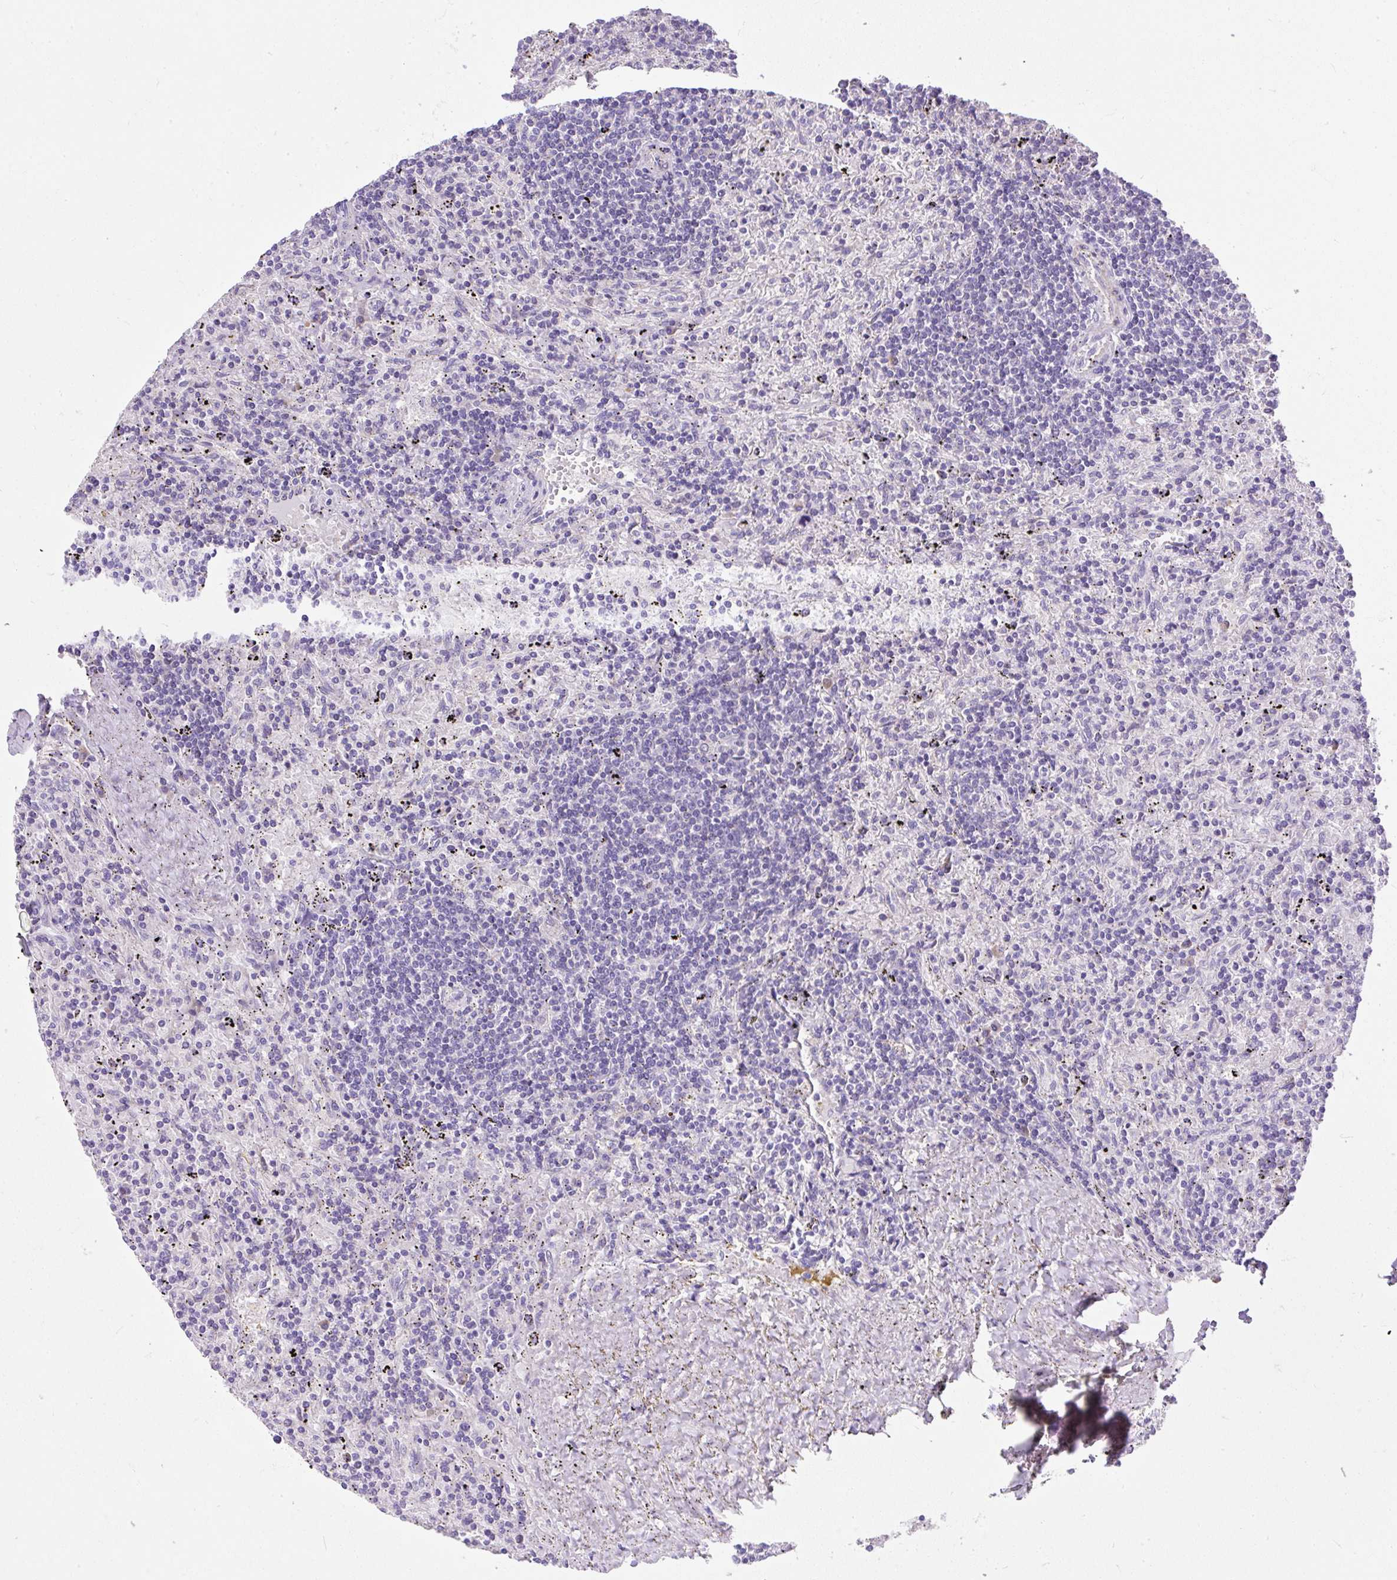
{"staining": {"intensity": "negative", "quantity": "none", "location": "none"}, "tissue": "lymphoma", "cell_type": "Tumor cells", "image_type": "cancer", "snomed": [{"axis": "morphology", "description": "Malignant lymphoma, non-Hodgkin's type, Low grade"}, {"axis": "topography", "description": "Spleen"}], "caption": "Tumor cells show no significant expression in low-grade malignant lymphoma, non-Hodgkin's type. (Brightfield microscopy of DAB IHC at high magnification).", "gene": "SUSD5", "patient": {"sex": "male", "age": 76}}